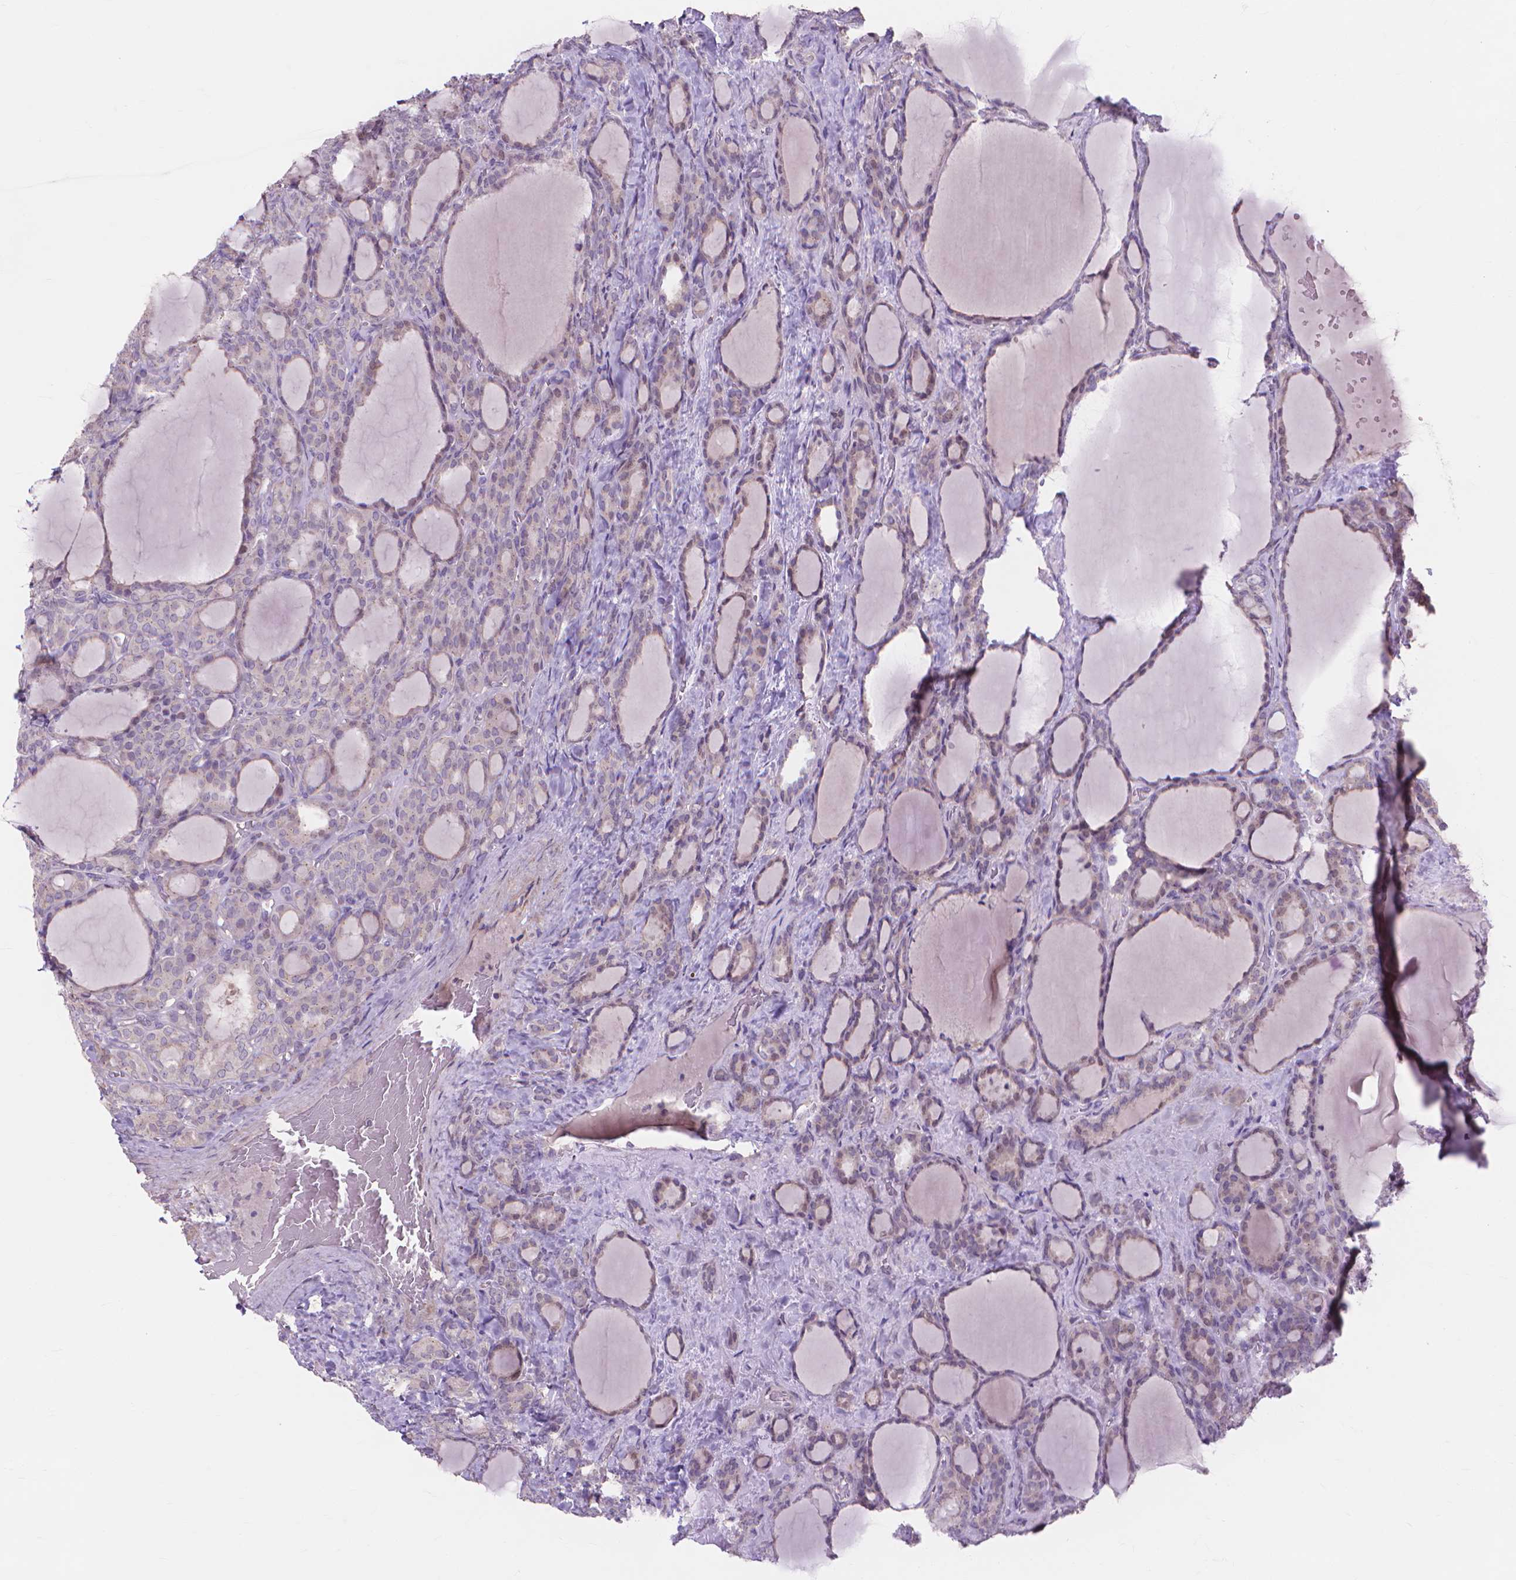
{"staining": {"intensity": "negative", "quantity": "none", "location": "none"}, "tissue": "thyroid cancer", "cell_type": "Tumor cells", "image_type": "cancer", "snomed": [{"axis": "morphology", "description": "Normal tissue, NOS"}, {"axis": "morphology", "description": "Follicular adenoma carcinoma, NOS"}, {"axis": "topography", "description": "Thyroid gland"}], "caption": "This is a photomicrograph of immunohistochemistry staining of thyroid cancer, which shows no positivity in tumor cells.", "gene": "PRDM13", "patient": {"sex": "female", "age": 31}}